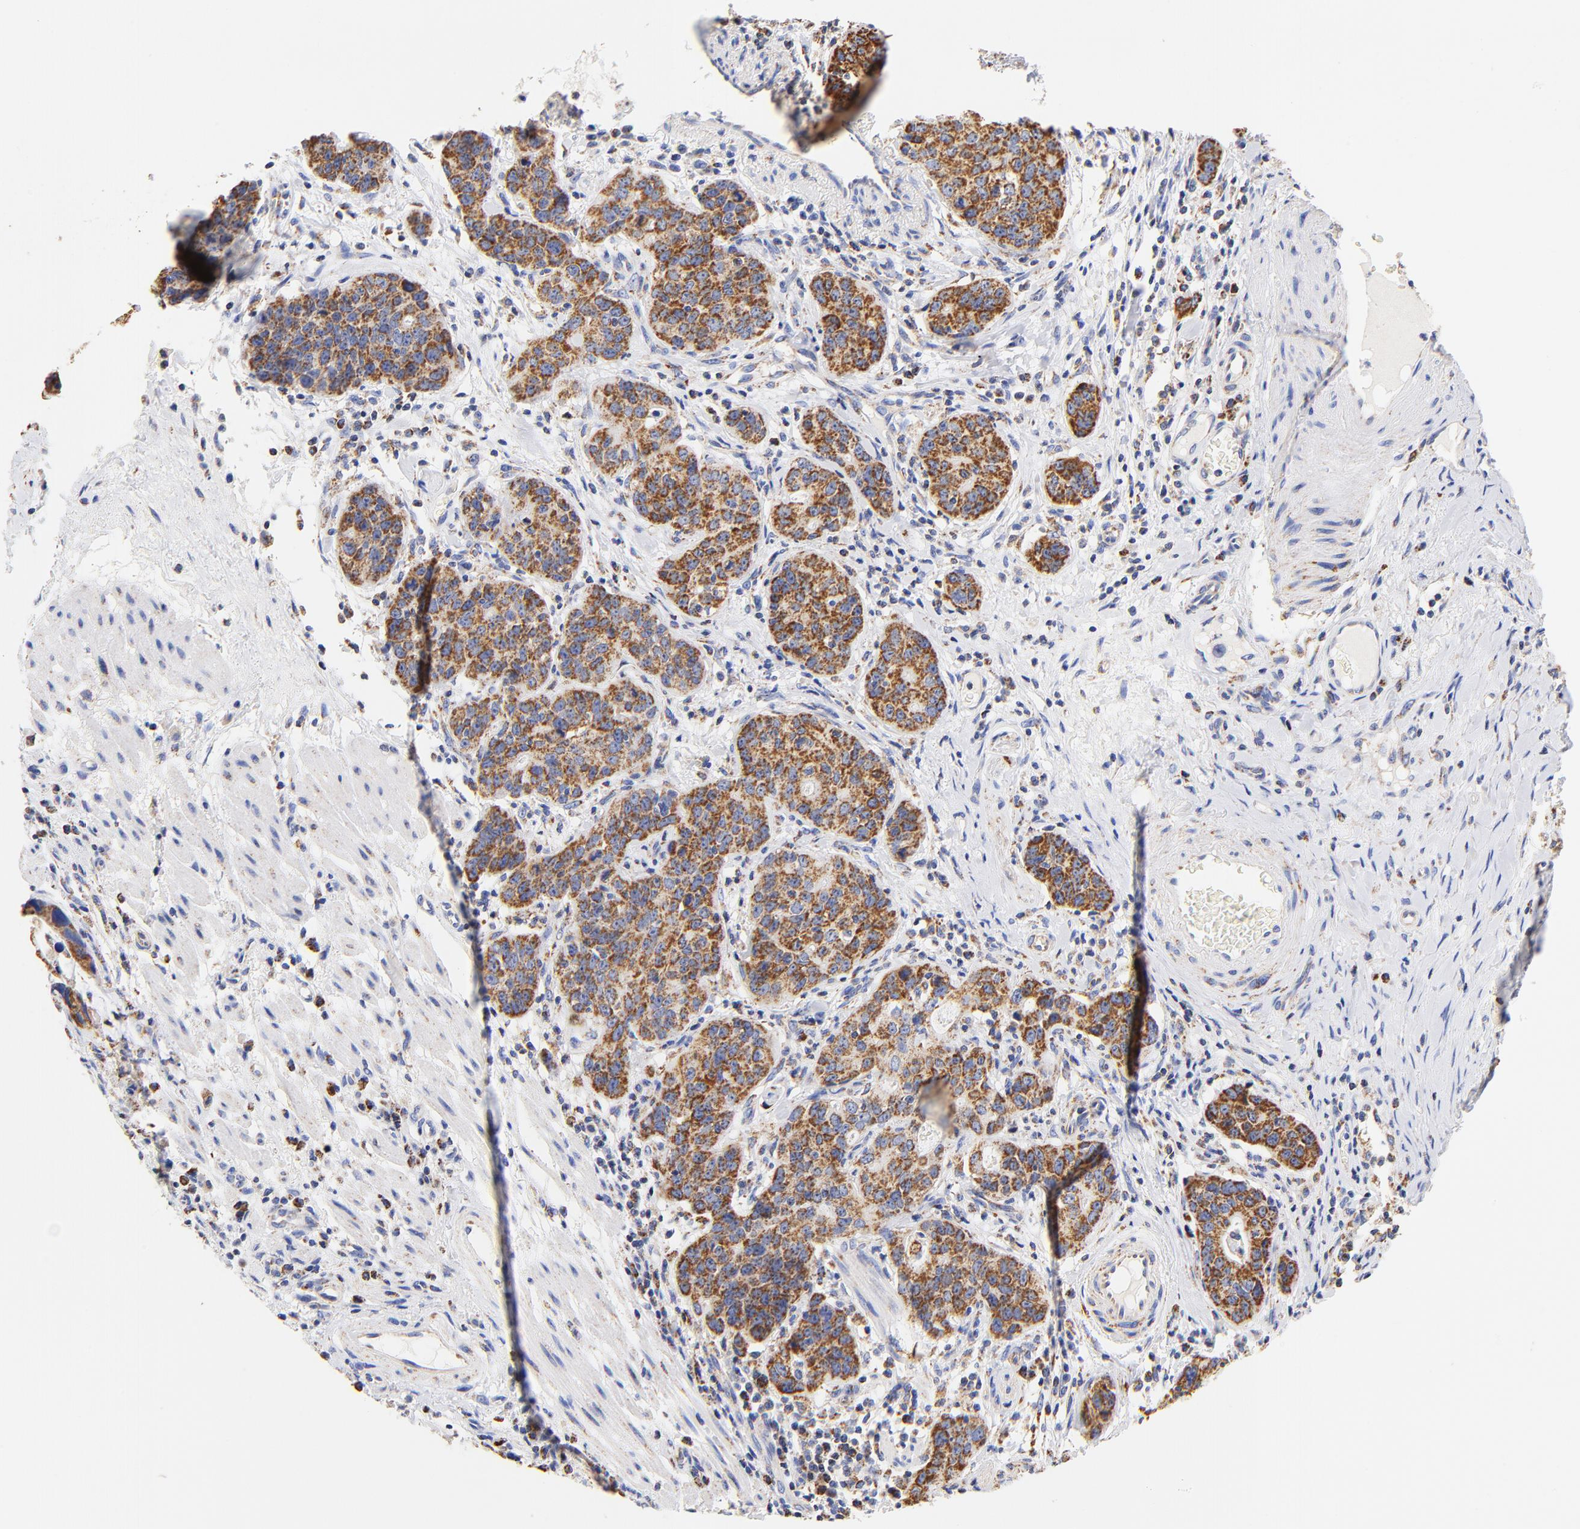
{"staining": {"intensity": "moderate", "quantity": ">75%", "location": "cytoplasmic/membranous"}, "tissue": "stomach cancer", "cell_type": "Tumor cells", "image_type": "cancer", "snomed": [{"axis": "morphology", "description": "Adenocarcinoma, NOS"}, {"axis": "topography", "description": "Esophagus"}, {"axis": "topography", "description": "Stomach"}], "caption": "About >75% of tumor cells in human adenocarcinoma (stomach) demonstrate moderate cytoplasmic/membranous protein positivity as visualized by brown immunohistochemical staining.", "gene": "ATP5F1D", "patient": {"sex": "male", "age": 74}}